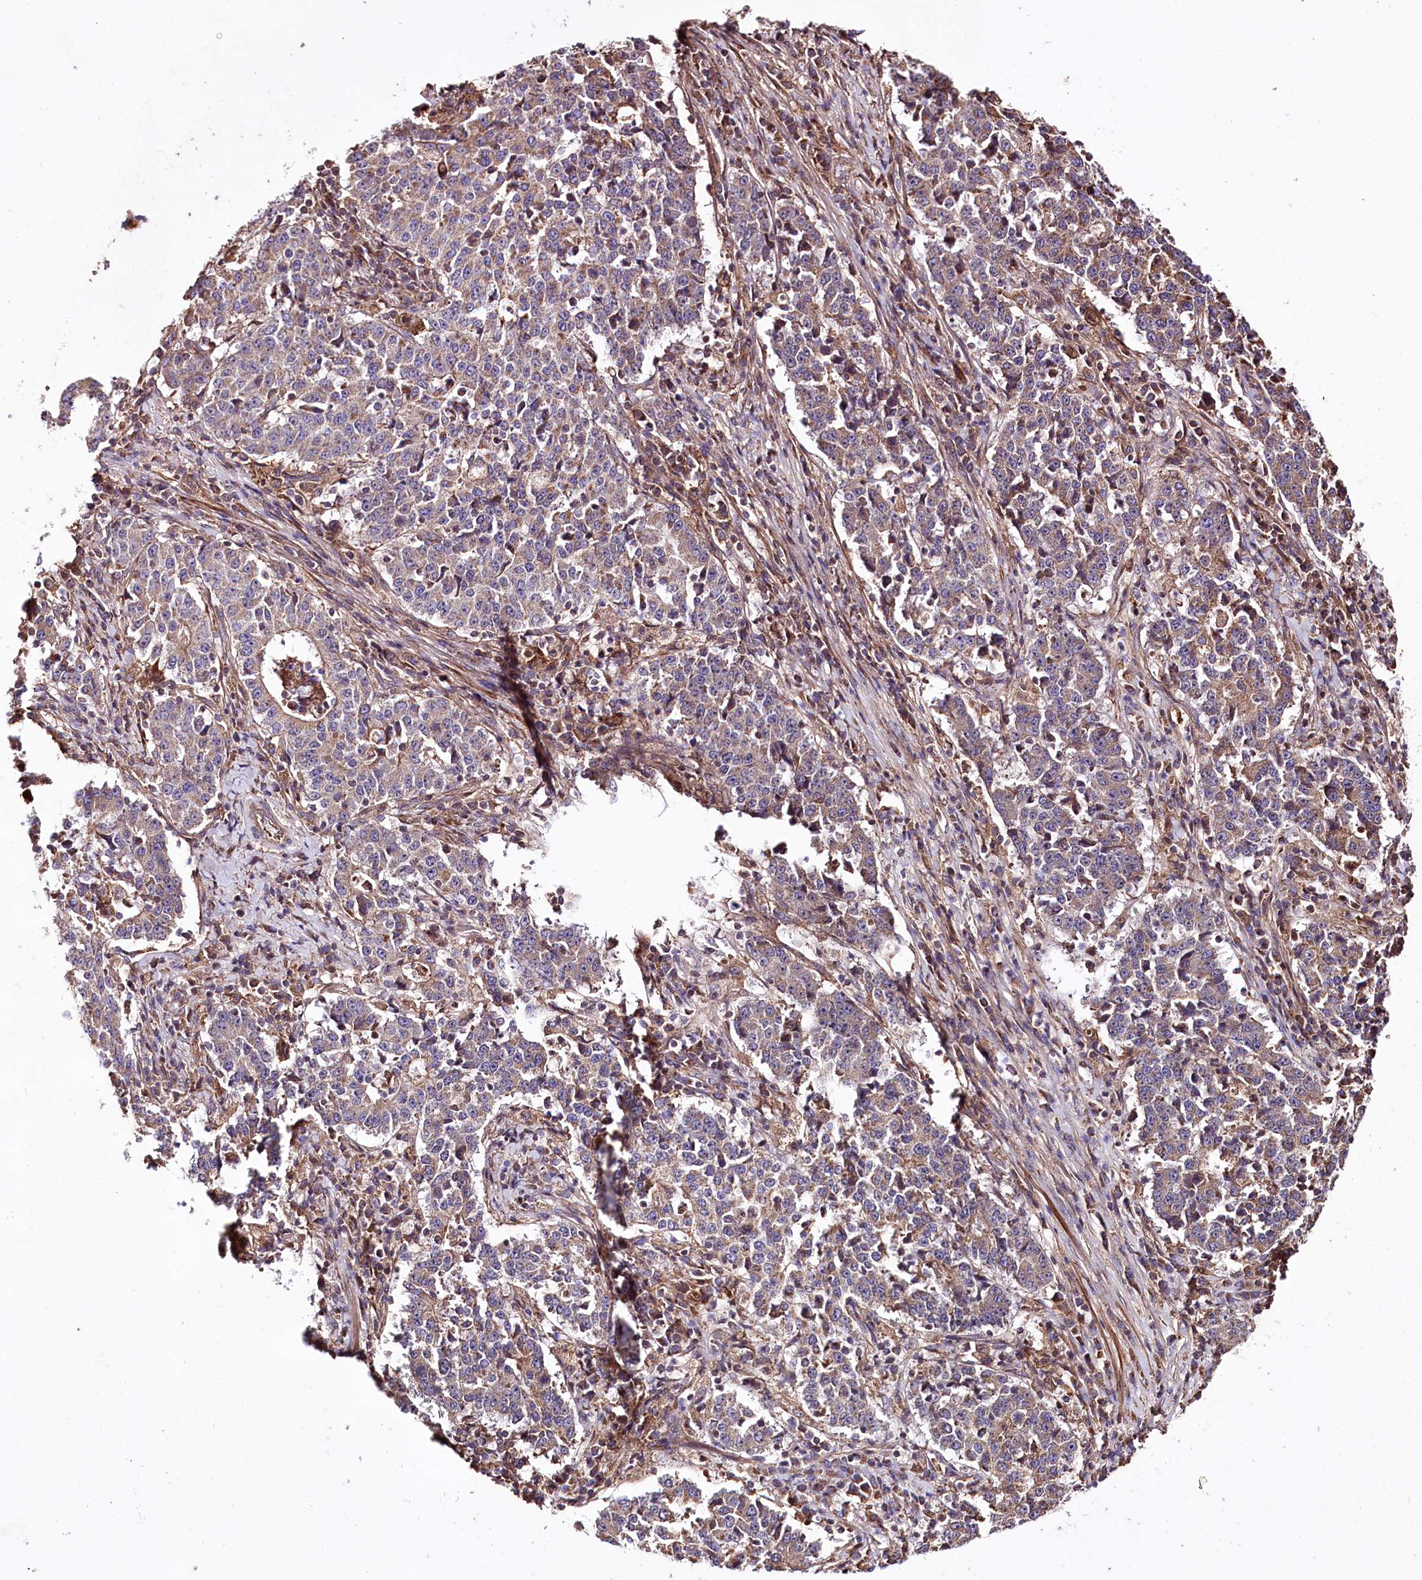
{"staining": {"intensity": "weak", "quantity": ">75%", "location": "cytoplasmic/membranous"}, "tissue": "stomach cancer", "cell_type": "Tumor cells", "image_type": "cancer", "snomed": [{"axis": "morphology", "description": "Adenocarcinoma, NOS"}, {"axis": "topography", "description": "Stomach"}], "caption": "Protein expression by immunohistochemistry shows weak cytoplasmic/membranous expression in about >75% of tumor cells in stomach cancer (adenocarcinoma).", "gene": "WWC1", "patient": {"sex": "male", "age": 59}}